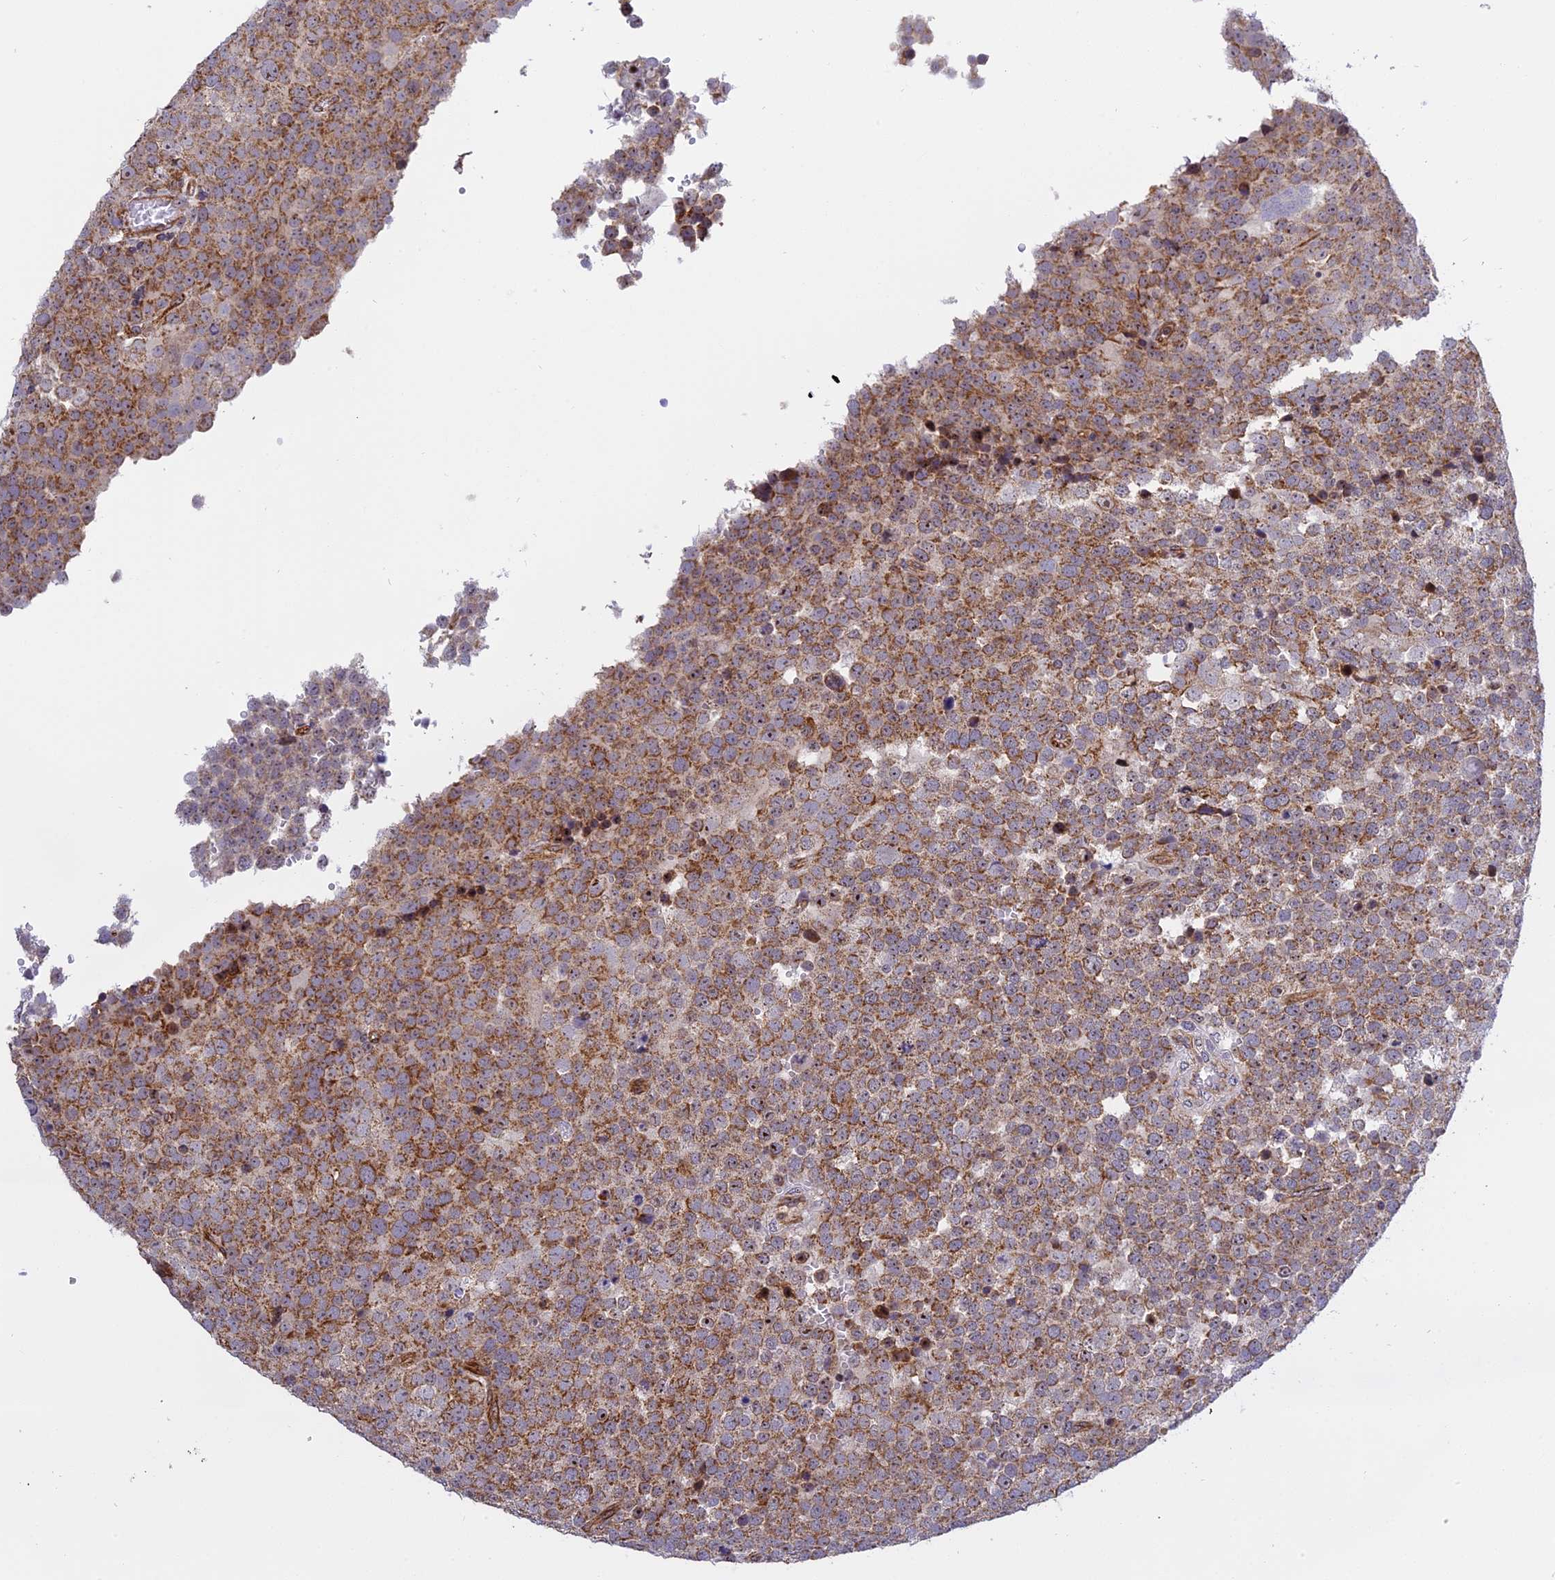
{"staining": {"intensity": "moderate", "quantity": ">75%", "location": "cytoplasmic/membranous"}, "tissue": "testis cancer", "cell_type": "Tumor cells", "image_type": "cancer", "snomed": [{"axis": "morphology", "description": "Seminoma, NOS"}, {"axis": "topography", "description": "Testis"}], "caption": "Seminoma (testis) stained for a protein (brown) exhibits moderate cytoplasmic/membranous positive expression in approximately >75% of tumor cells.", "gene": "MPND", "patient": {"sex": "male", "age": 71}}